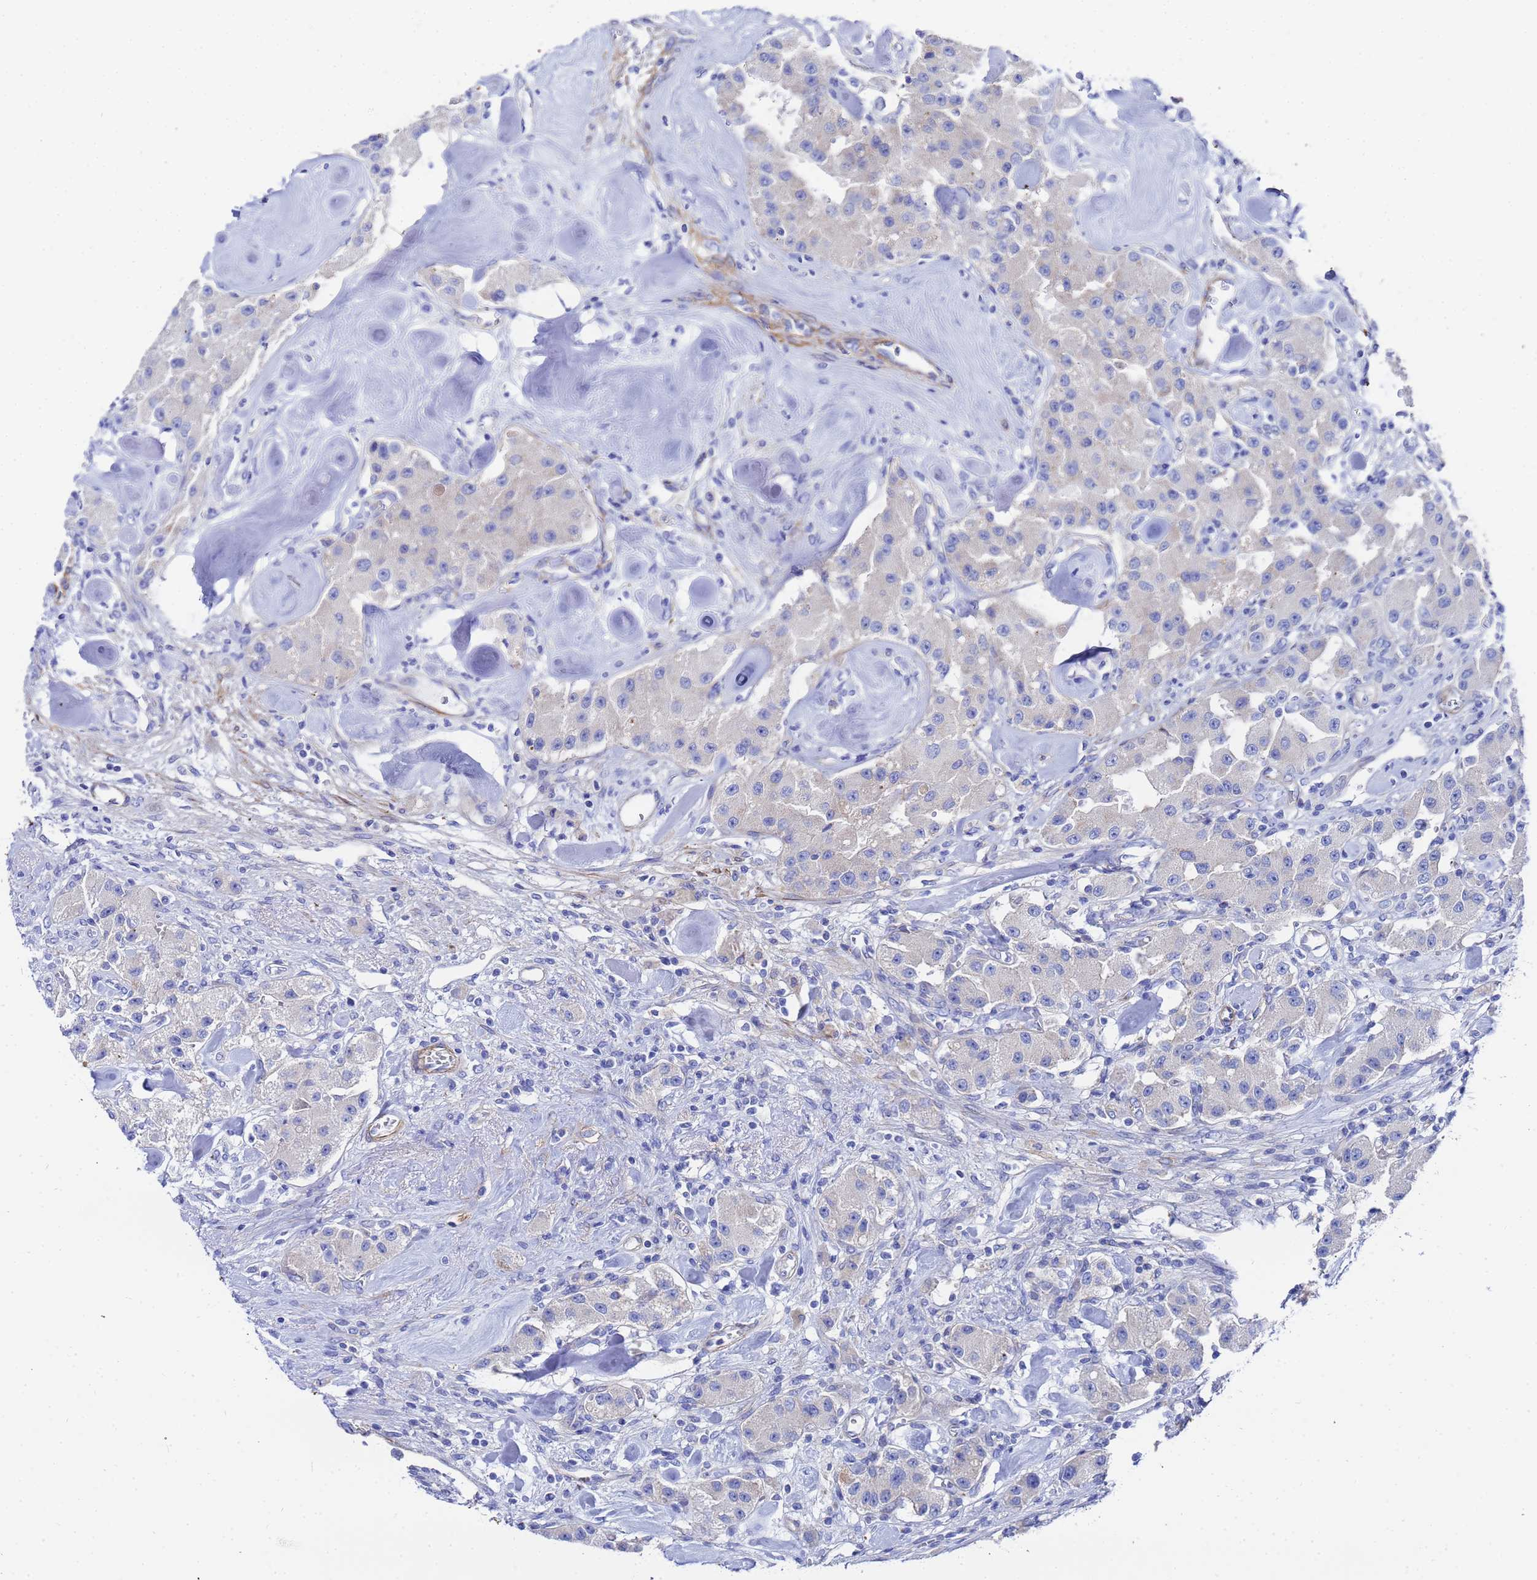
{"staining": {"intensity": "negative", "quantity": "none", "location": "none"}, "tissue": "carcinoid", "cell_type": "Tumor cells", "image_type": "cancer", "snomed": [{"axis": "morphology", "description": "Carcinoid, malignant, NOS"}, {"axis": "topography", "description": "Pancreas"}], "caption": "Tumor cells show no significant staining in malignant carcinoid.", "gene": "RAB39B", "patient": {"sex": "male", "age": 41}}